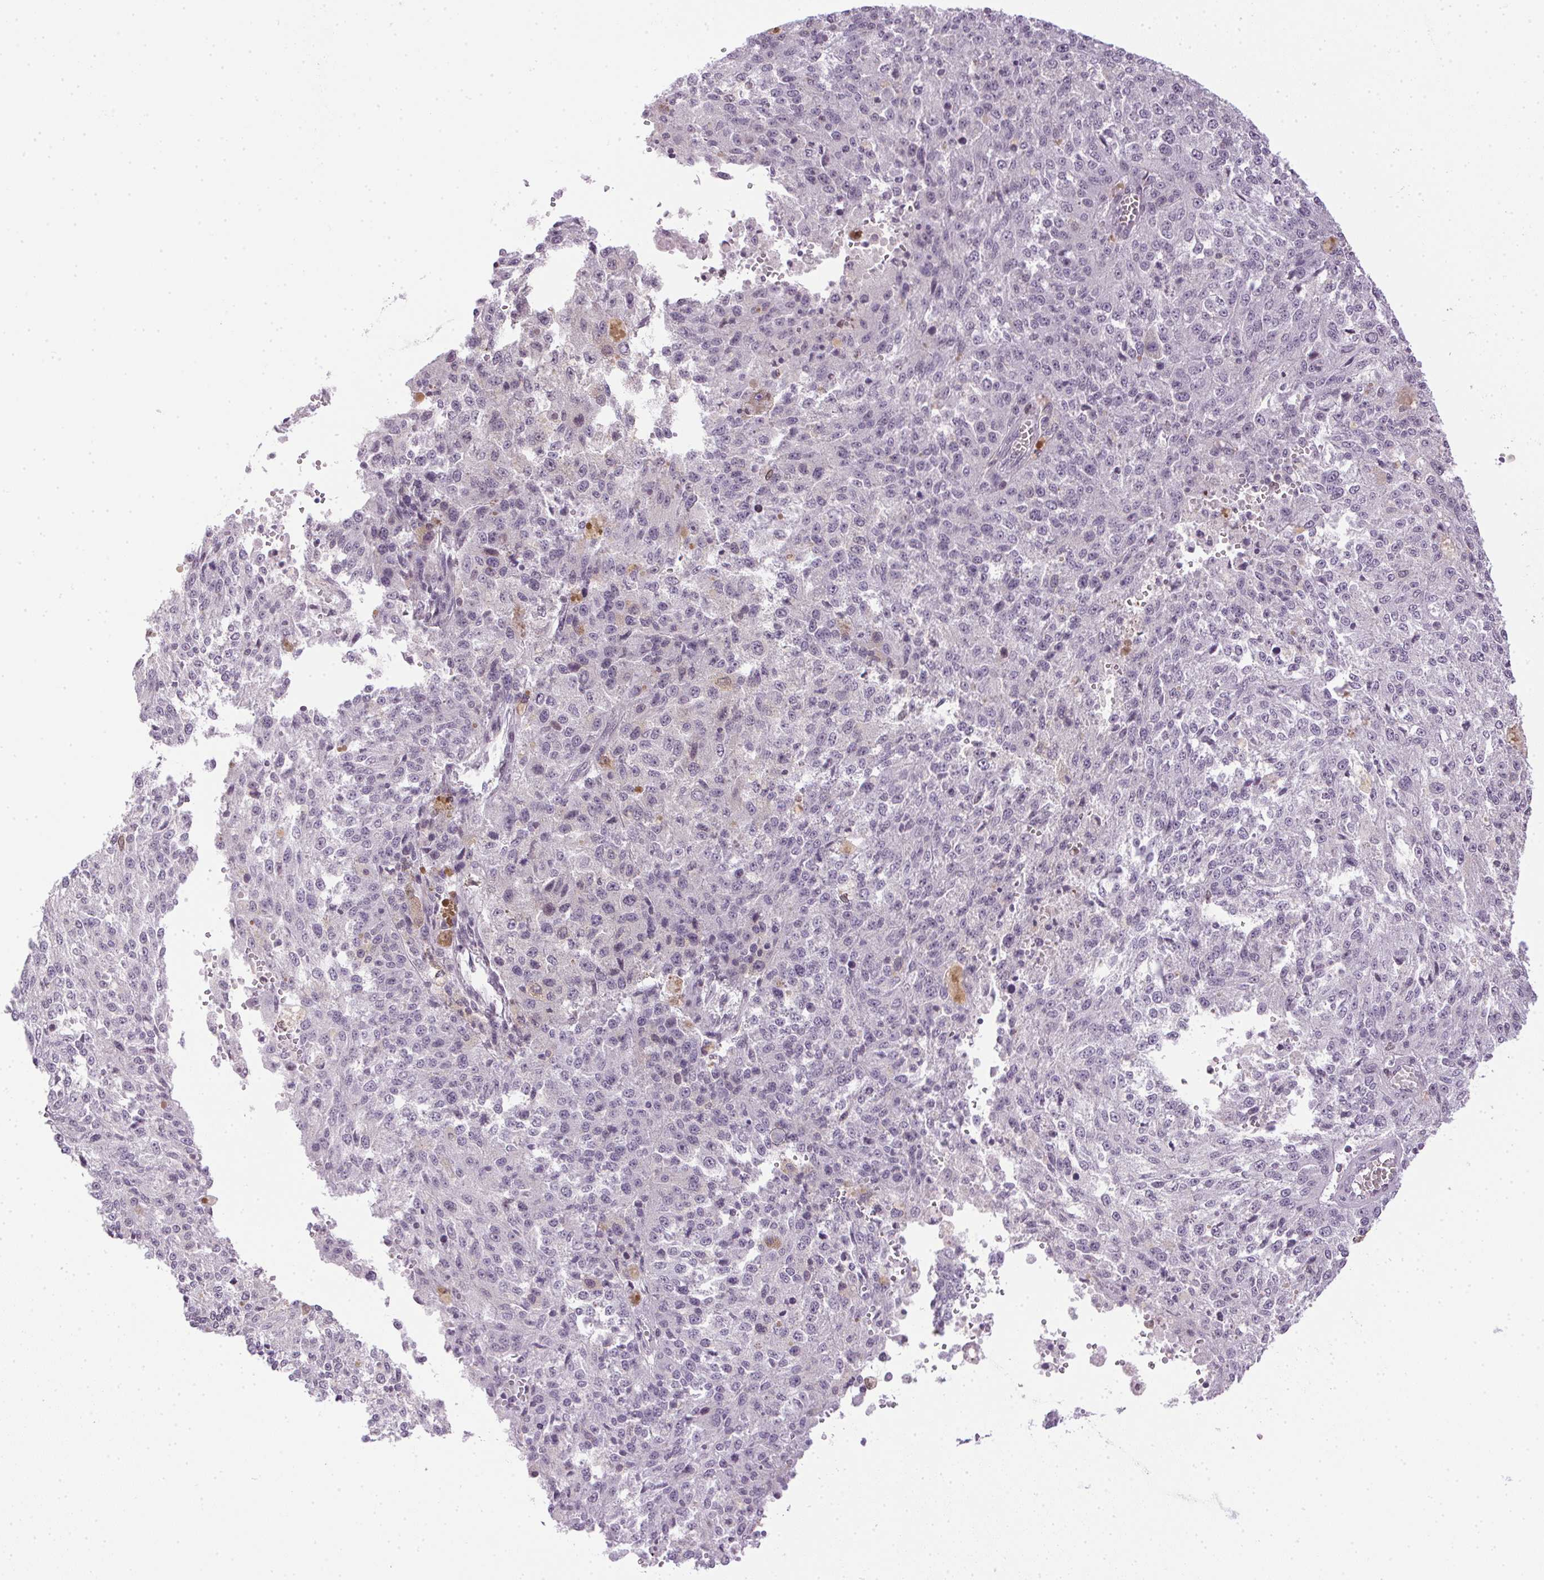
{"staining": {"intensity": "negative", "quantity": "none", "location": "none"}, "tissue": "melanoma", "cell_type": "Tumor cells", "image_type": "cancer", "snomed": [{"axis": "morphology", "description": "Malignant melanoma, Metastatic site"}, {"axis": "topography", "description": "Lymph node"}], "caption": "Image shows no protein staining in tumor cells of melanoma tissue.", "gene": "PRL", "patient": {"sex": "female", "age": 64}}